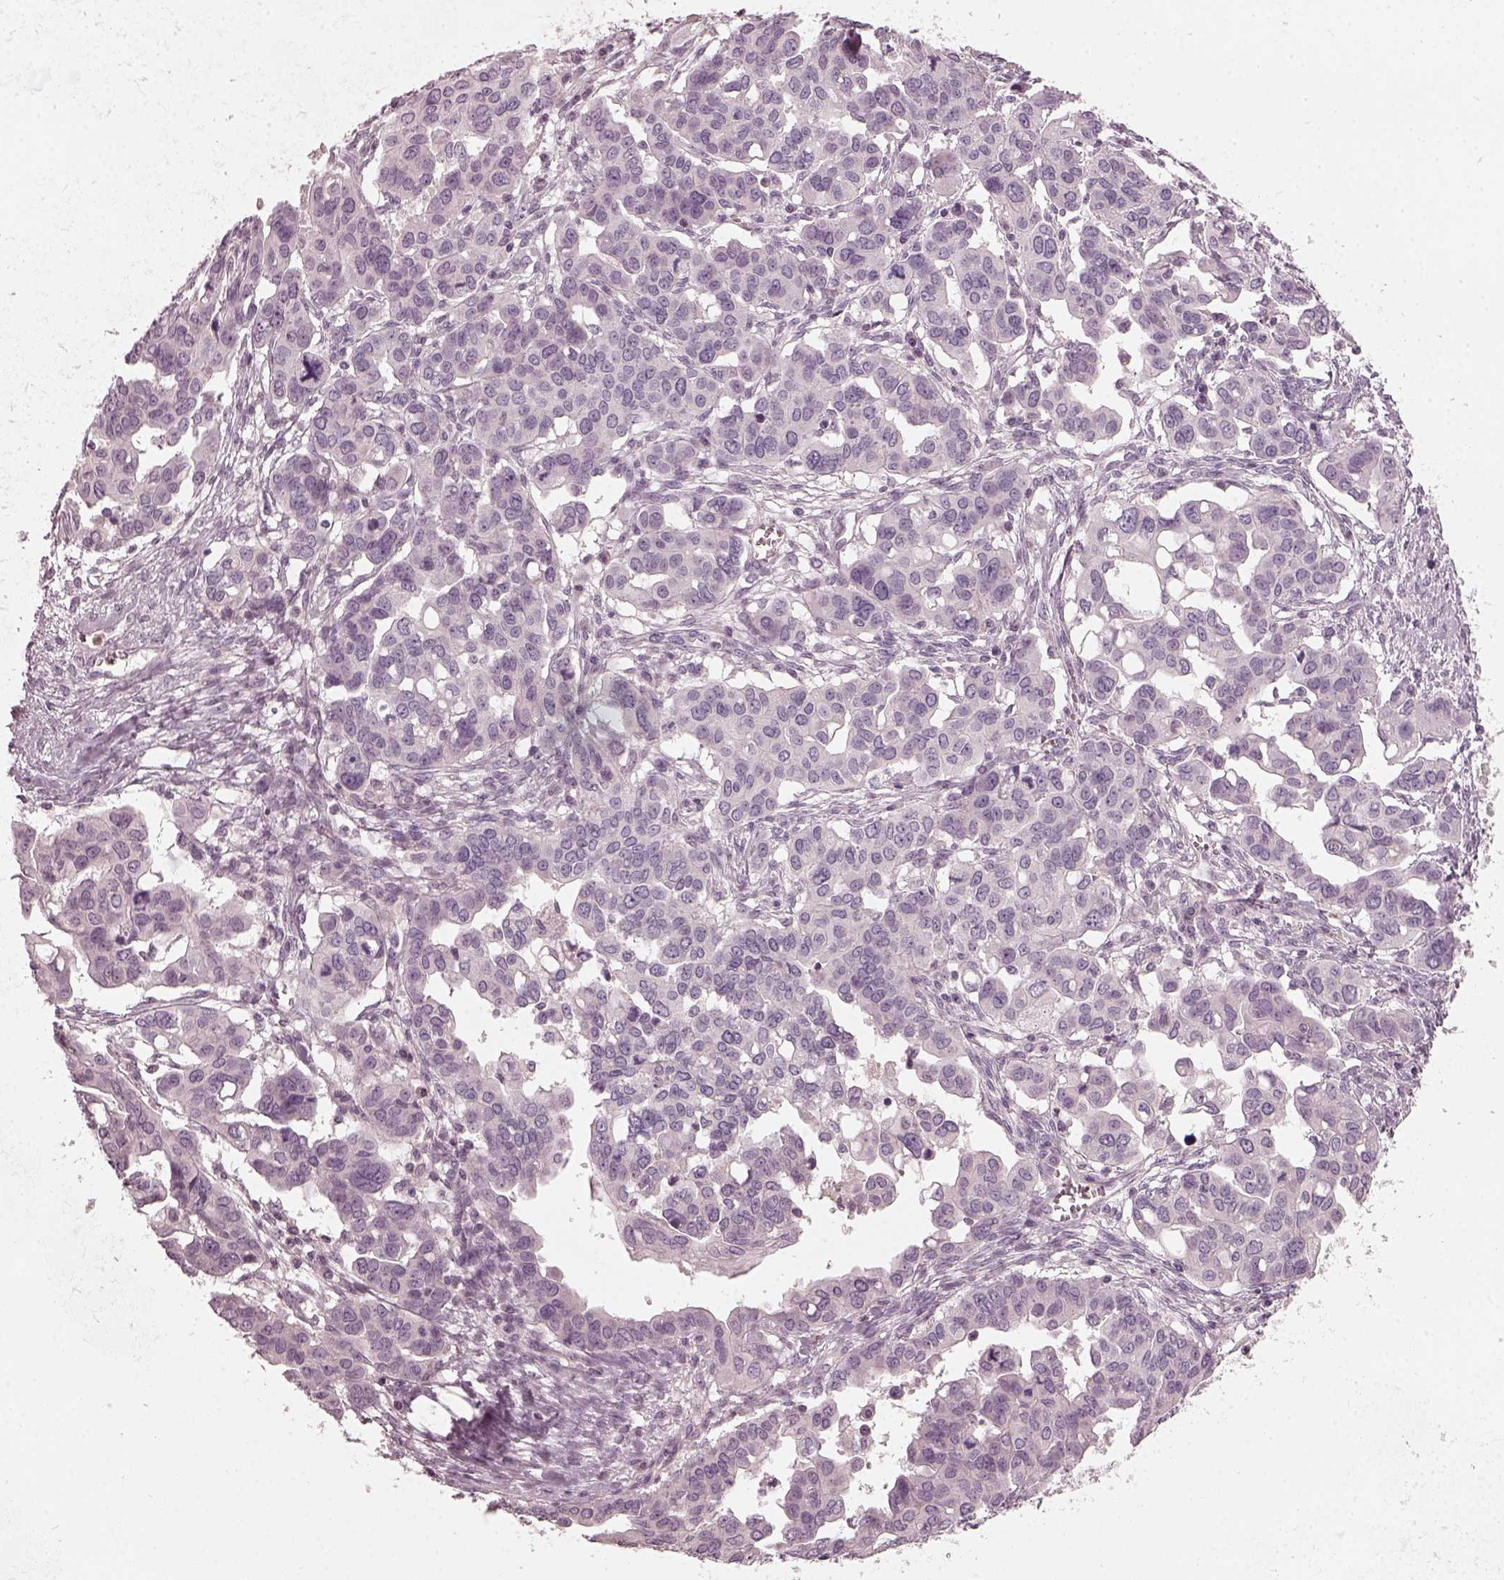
{"staining": {"intensity": "negative", "quantity": "none", "location": "none"}, "tissue": "ovarian cancer", "cell_type": "Tumor cells", "image_type": "cancer", "snomed": [{"axis": "morphology", "description": "Carcinoma, endometroid"}, {"axis": "topography", "description": "Ovary"}], "caption": "Ovarian cancer was stained to show a protein in brown. There is no significant expression in tumor cells.", "gene": "CHIT1", "patient": {"sex": "female", "age": 78}}